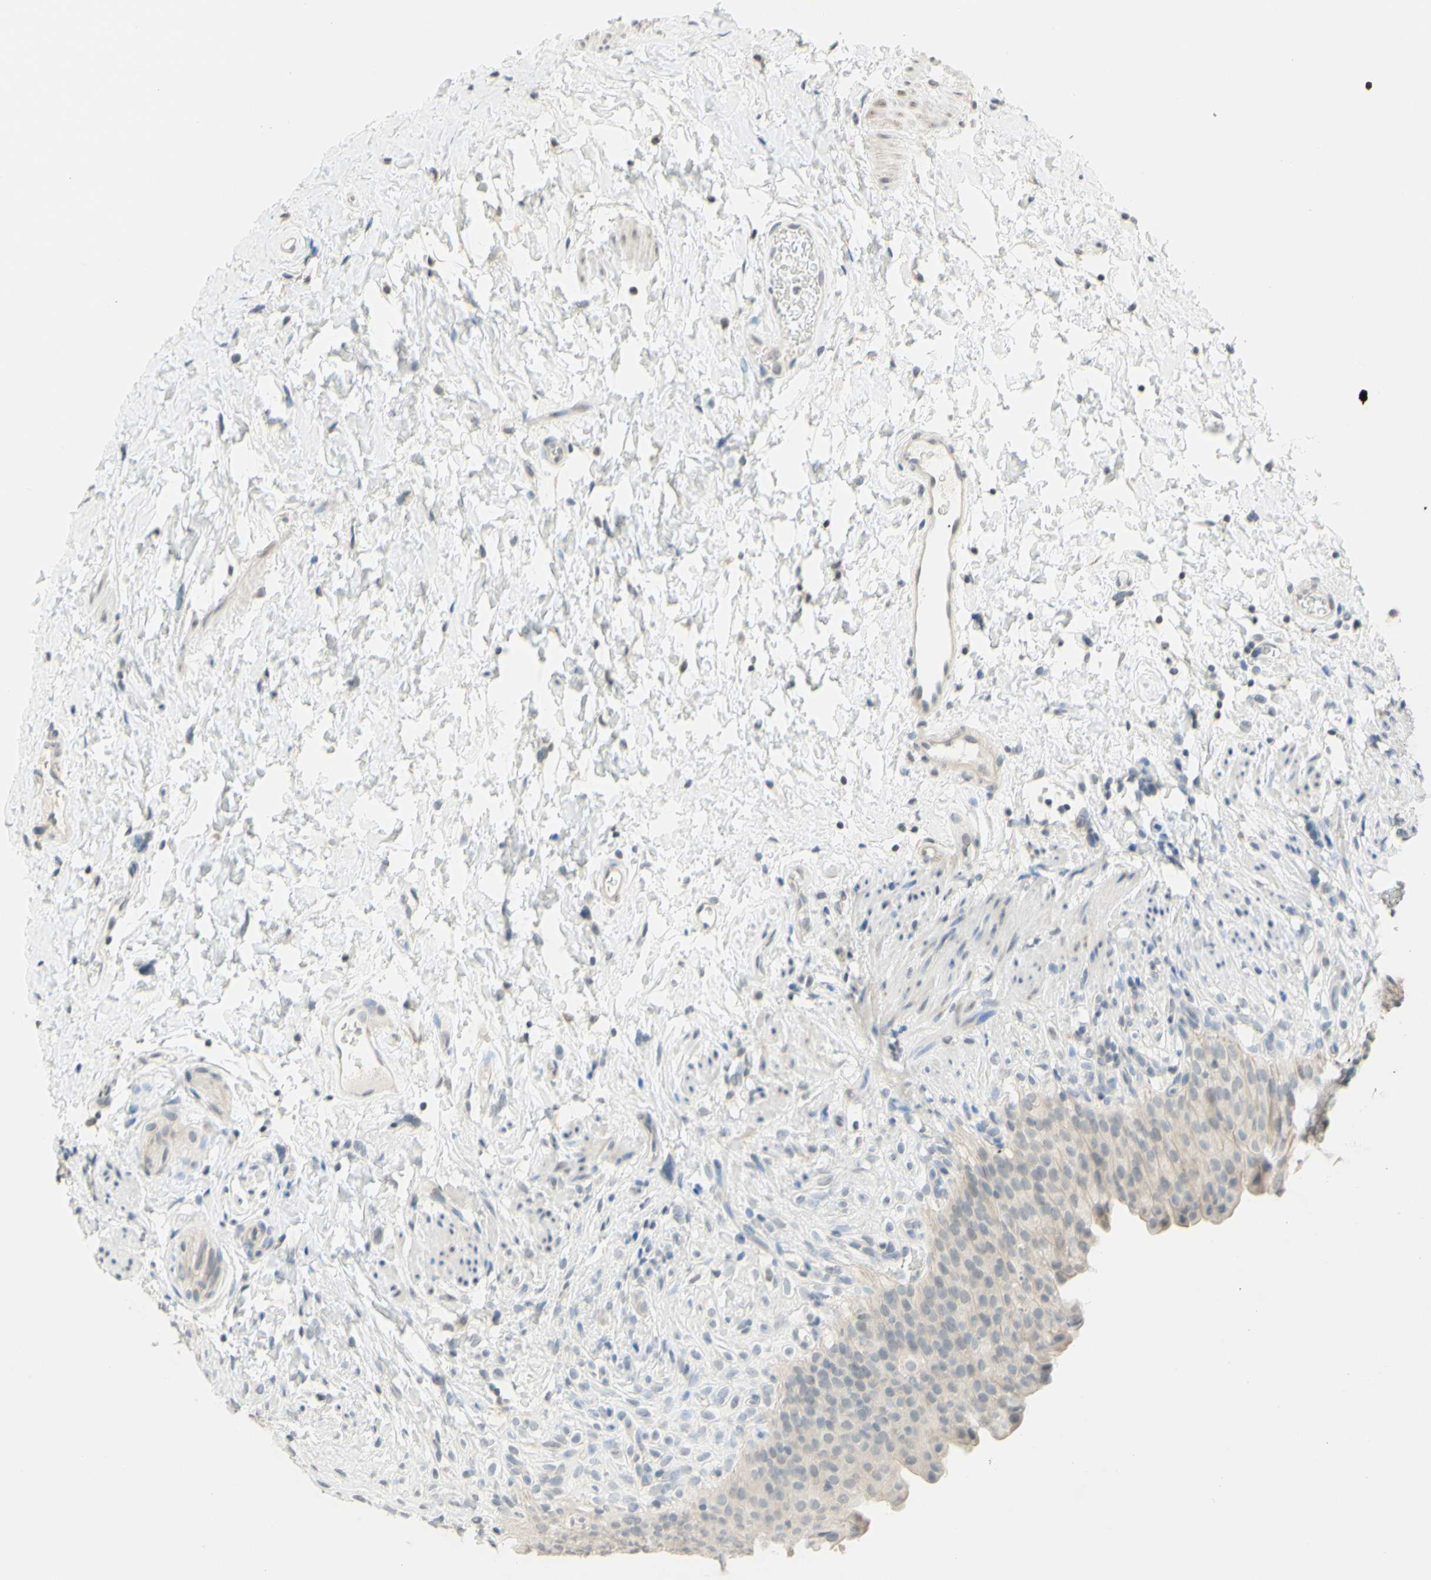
{"staining": {"intensity": "weak", "quantity": "25%-75%", "location": "cytoplasmic/membranous"}, "tissue": "urinary bladder", "cell_type": "Urothelial cells", "image_type": "normal", "snomed": [{"axis": "morphology", "description": "Normal tissue, NOS"}, {"axis": "topography", "description": "Urinary bladder"}], "caption": "Immunohistochemical staining of normal human urinary bladder demonstrates 25%-75% levels of weak cytoplasmic/membranous protein positivity in about 25%-75% of urothelial cells.", "gene": "MAG", "patient": {"sex": "female", "age": 79}}